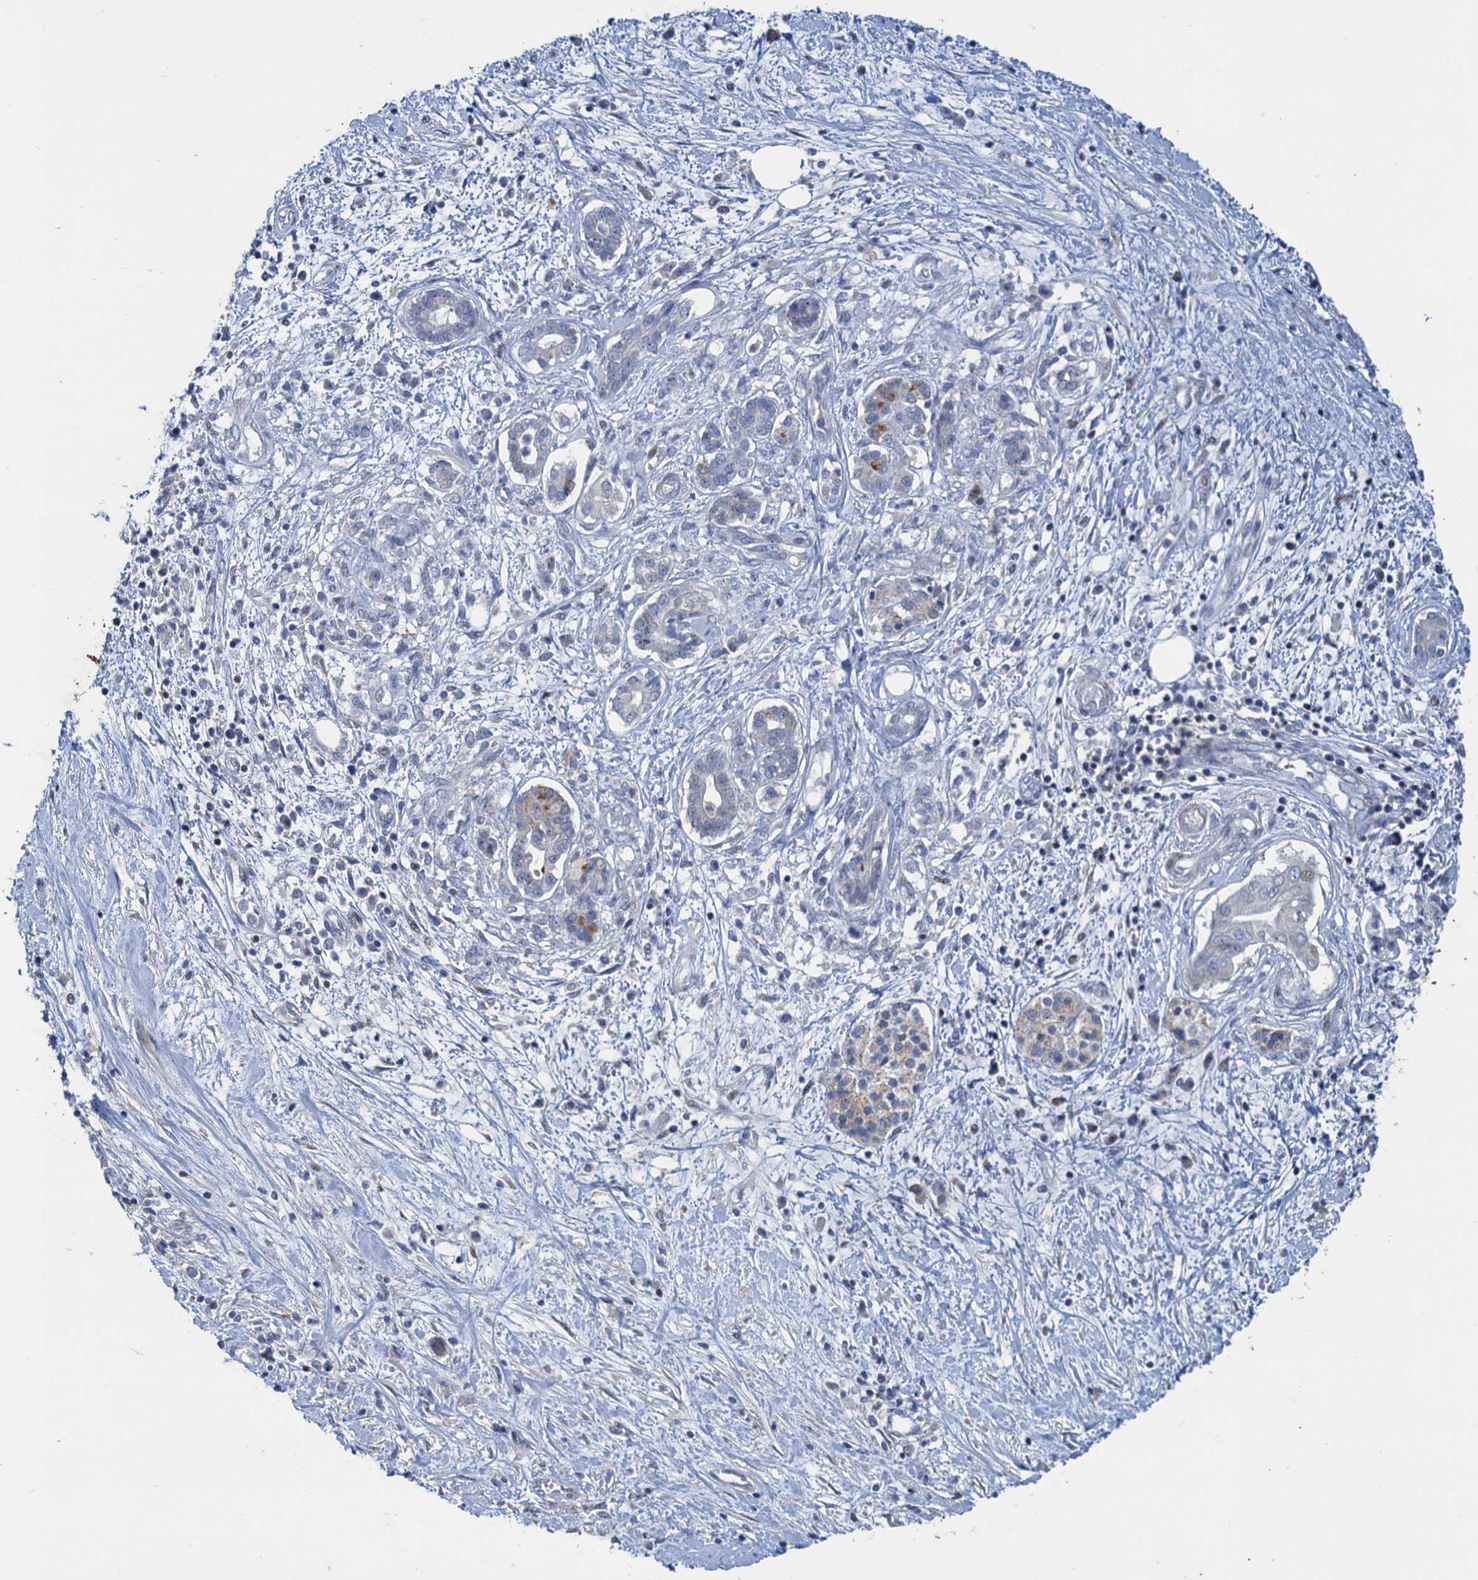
{"staining": {"intensity": "negative", "quantity": "none", "location": "none"}, "tissue": "pancreatic cancer", "cell_type": "Tumor cells", "image_type": "cancer", "snomed": [{"axis": "morphology", "description": "Adenocarcinoma, NOS"}, {"axis": "topography", "description": "Pancreas"}], "caption": "The image displays no staining of tumor cells in pancreatic adenocarcinoma. The staining was performed using DAB (3,3'-diaminobenzidine) to visualize the protein expression in brown, while the nuclei were stained in blue with hematoxylin (Magnification: 20x).", "gene": "ESYT3", "patient": {"sex": "female", "age": 73}}